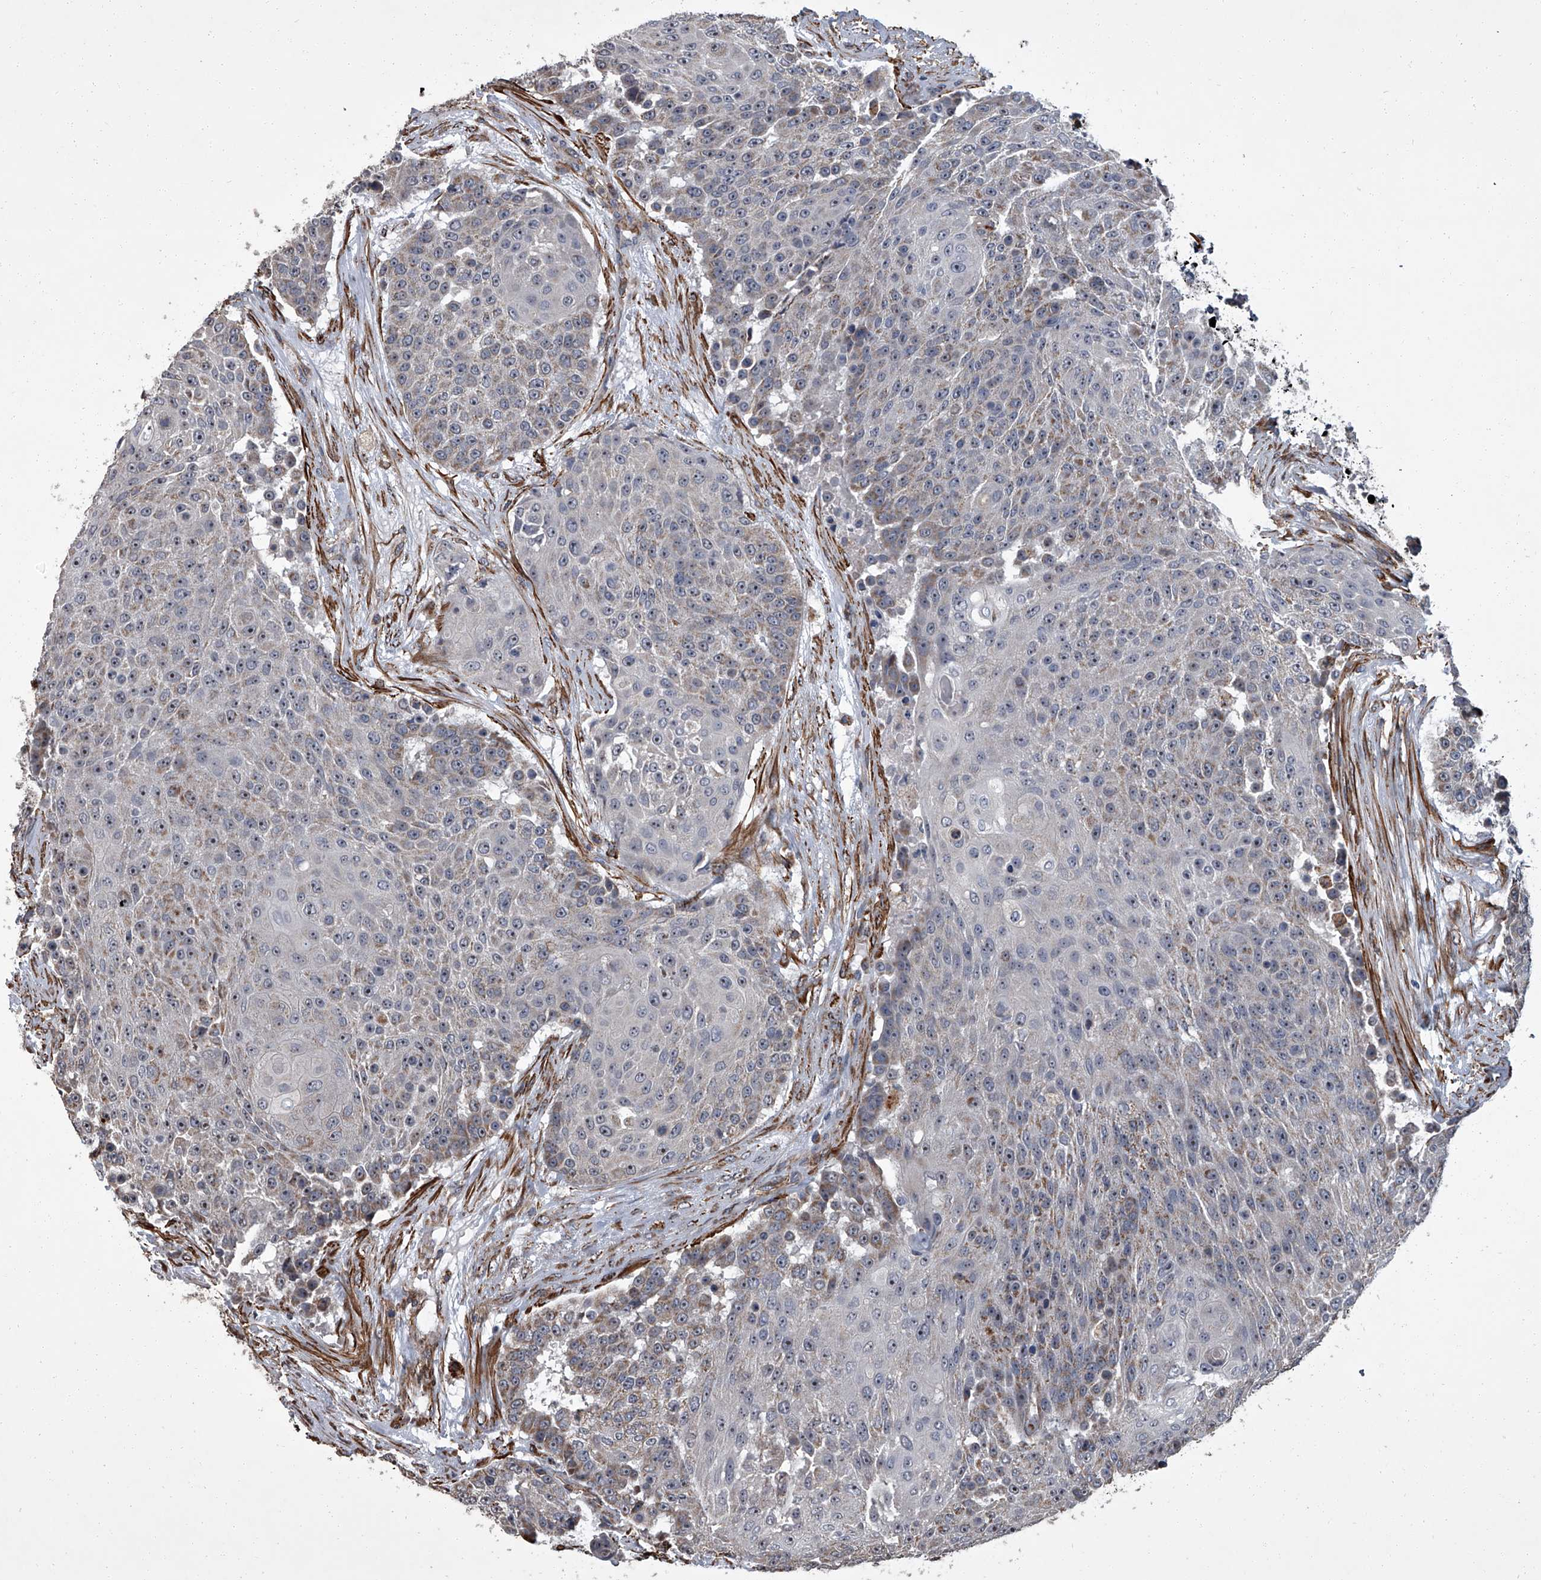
{"staining": {"intensity": "weak", "quantity": "<25%", "location": "cytoplasmic/membranous"}, "tissue": "urothelial cancer", "cell_type": "Tumor cells", "image_type": "cancer", "snomed": [{"axis": "morphology", "description": "Urothelial carcinoma, High grade"}, {"axis": "topography", "description": "Urinary bladder"}], "caption": "Human urothelial cancer stained for a protein using immunohistochemistry demonstrates no positivity in tumor cells.", "gene": "SIRT4", "patient": {"sex": "female", "age": 63}}